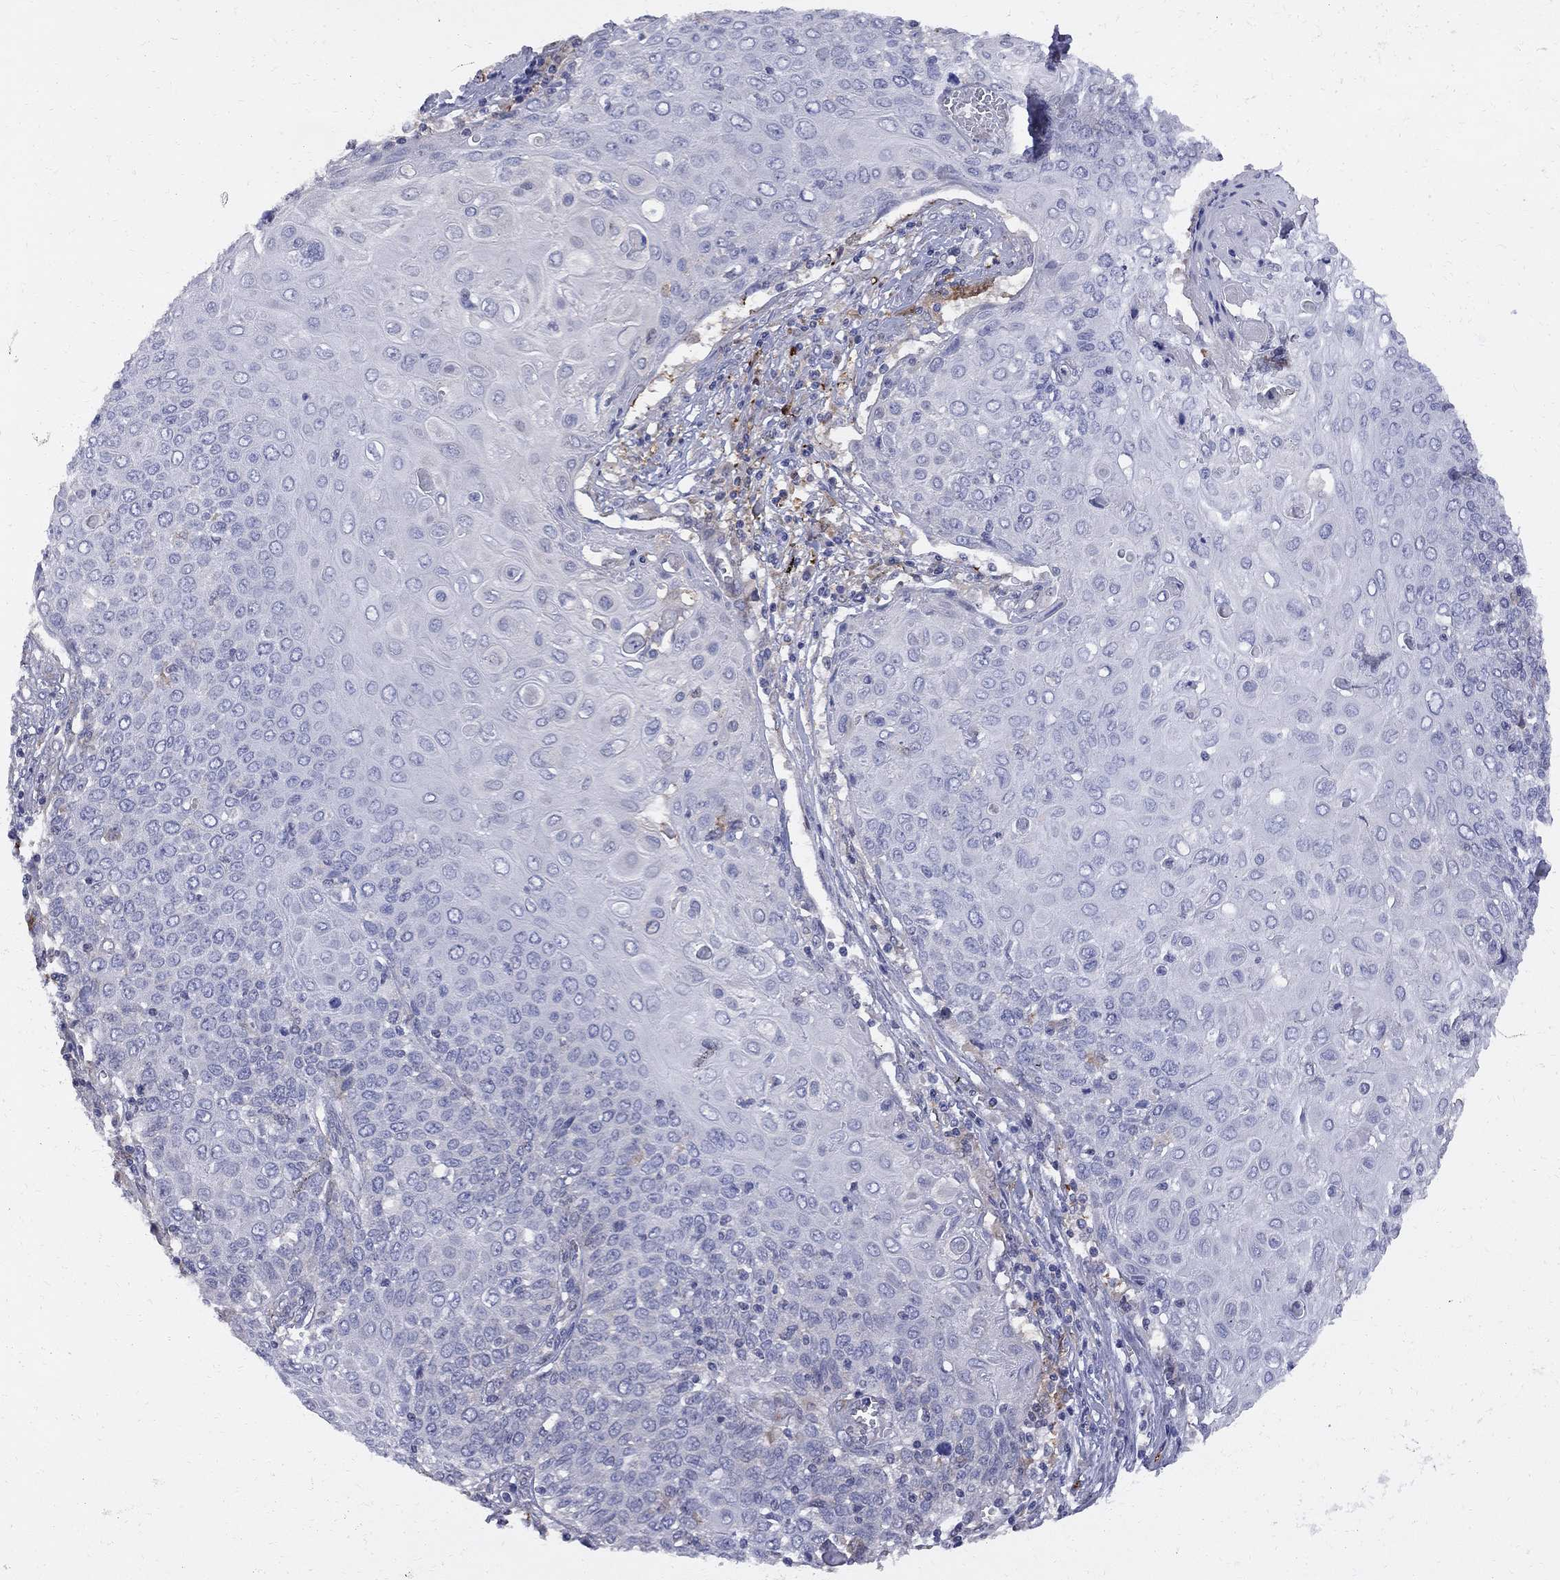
{"staining": {"intensity": "negative", "quantity": "none", "location": "none"}, "tissue": "cervical cancer", "cell_type": "Tumor cells", "image_type": "cancer", "snomed": [{"axis": "morphology", "description": "Squamous cell carcinoma, NOS"}, {"axis": "topography", "description": "Cervix"}], "caption": "DAB immunohistochemical staining of cervical cancer (squamous cell carcinoma) exhibits no significant staining in tumor cells. (DAB immunohistochemistry (IHC) with hematoxylin counter stain).", "gene": "MTHFR", "patient": {"sex": "female", "age": 39}}